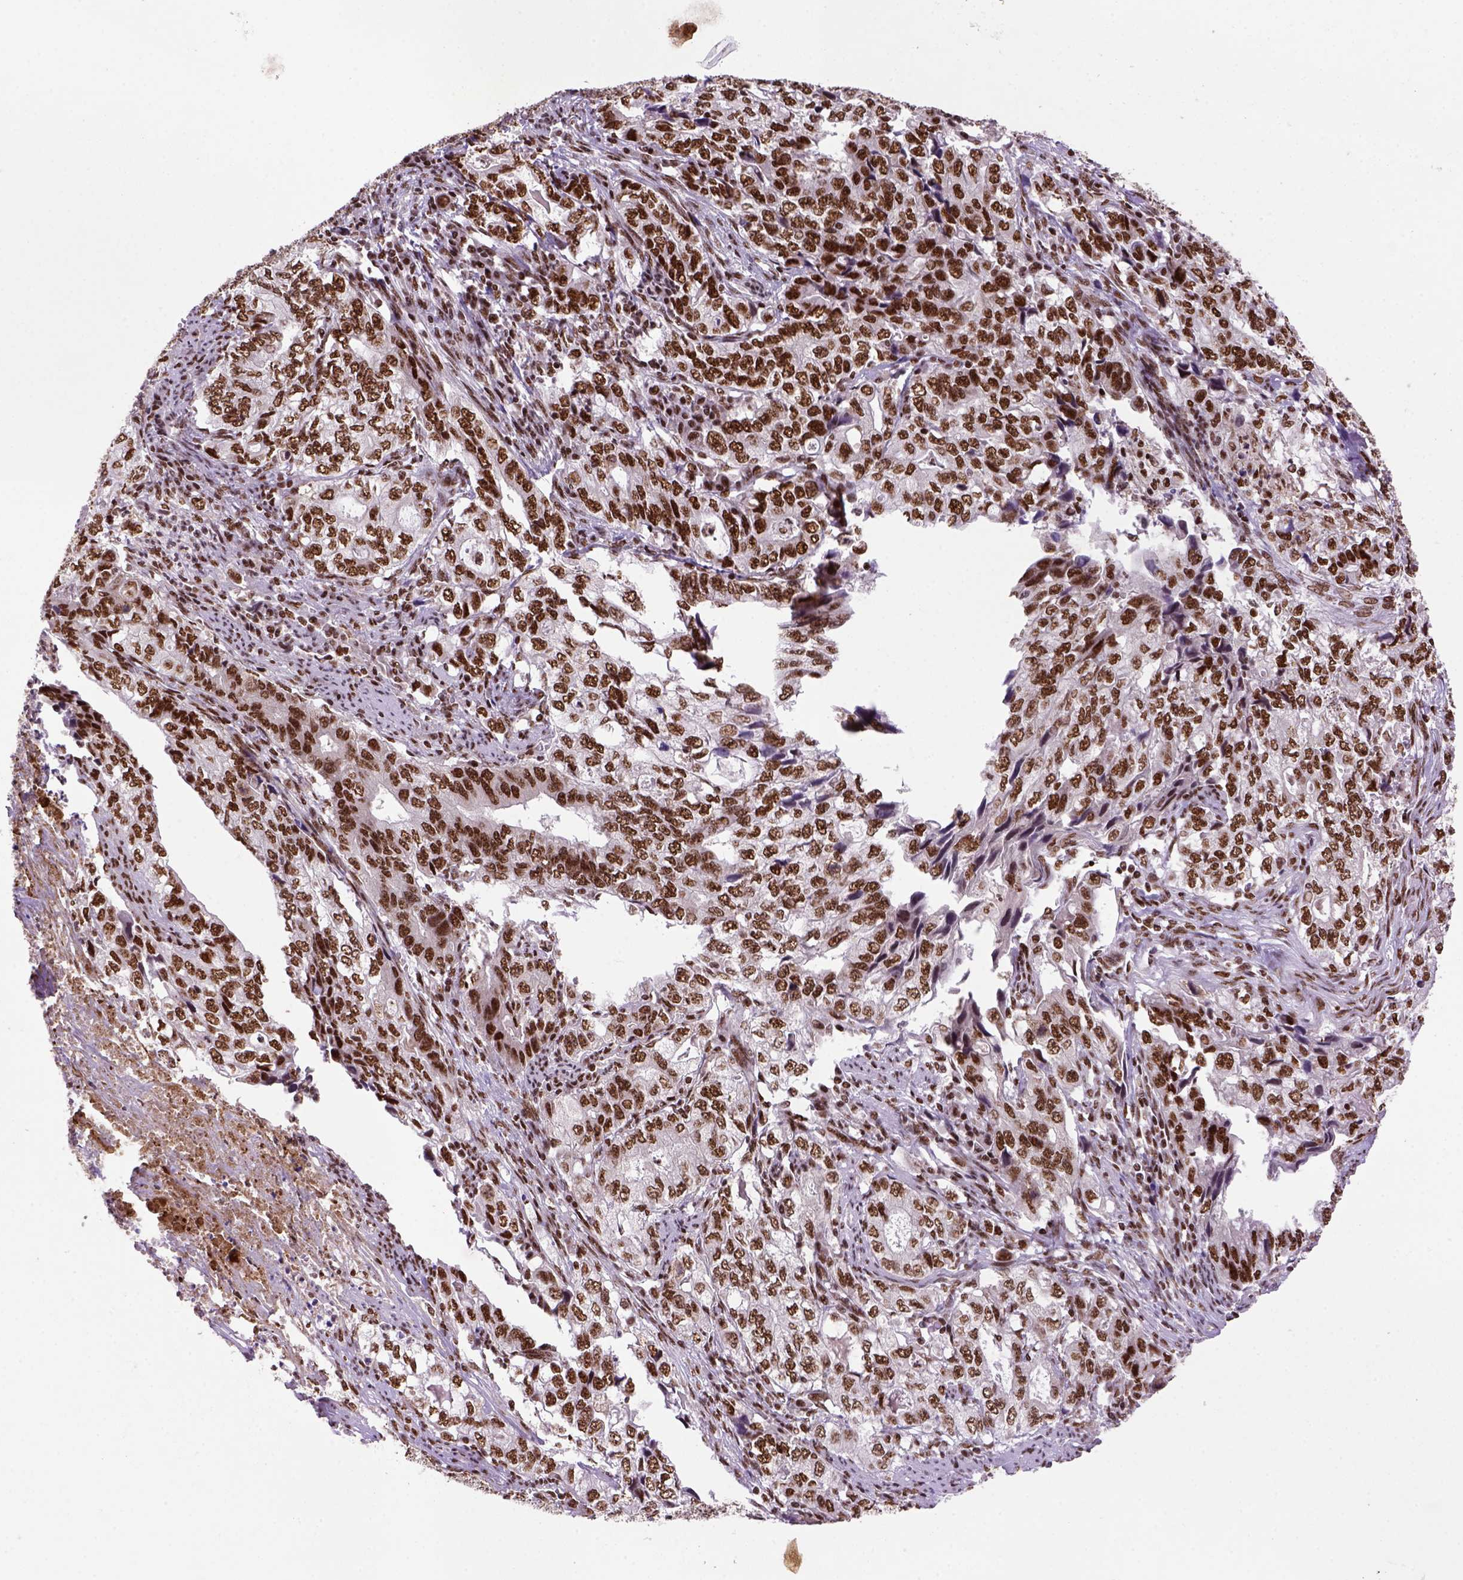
{"staining": {"intensity": "moderate", "quantity": ">75%", "location": "nuclear"}, "tissue": "stomach cancer", "cell_type": "Tumor cells", "image_type": "cancer", "snomed": [{"axis": "morphology", "description": "Adenocarcinoma, NOS"}, {"axis": "topography", "description": "Stomach, lower"}], "caption": "Protein expression analysis of human stomach cancer reveals moderate nuclear staining in approximately >75% of tumor cells. (DAB IHC with brightfield microscopy, high magnification).", "gene": "NSMCE2", "patient": {"sex": "female", "age": 72}}